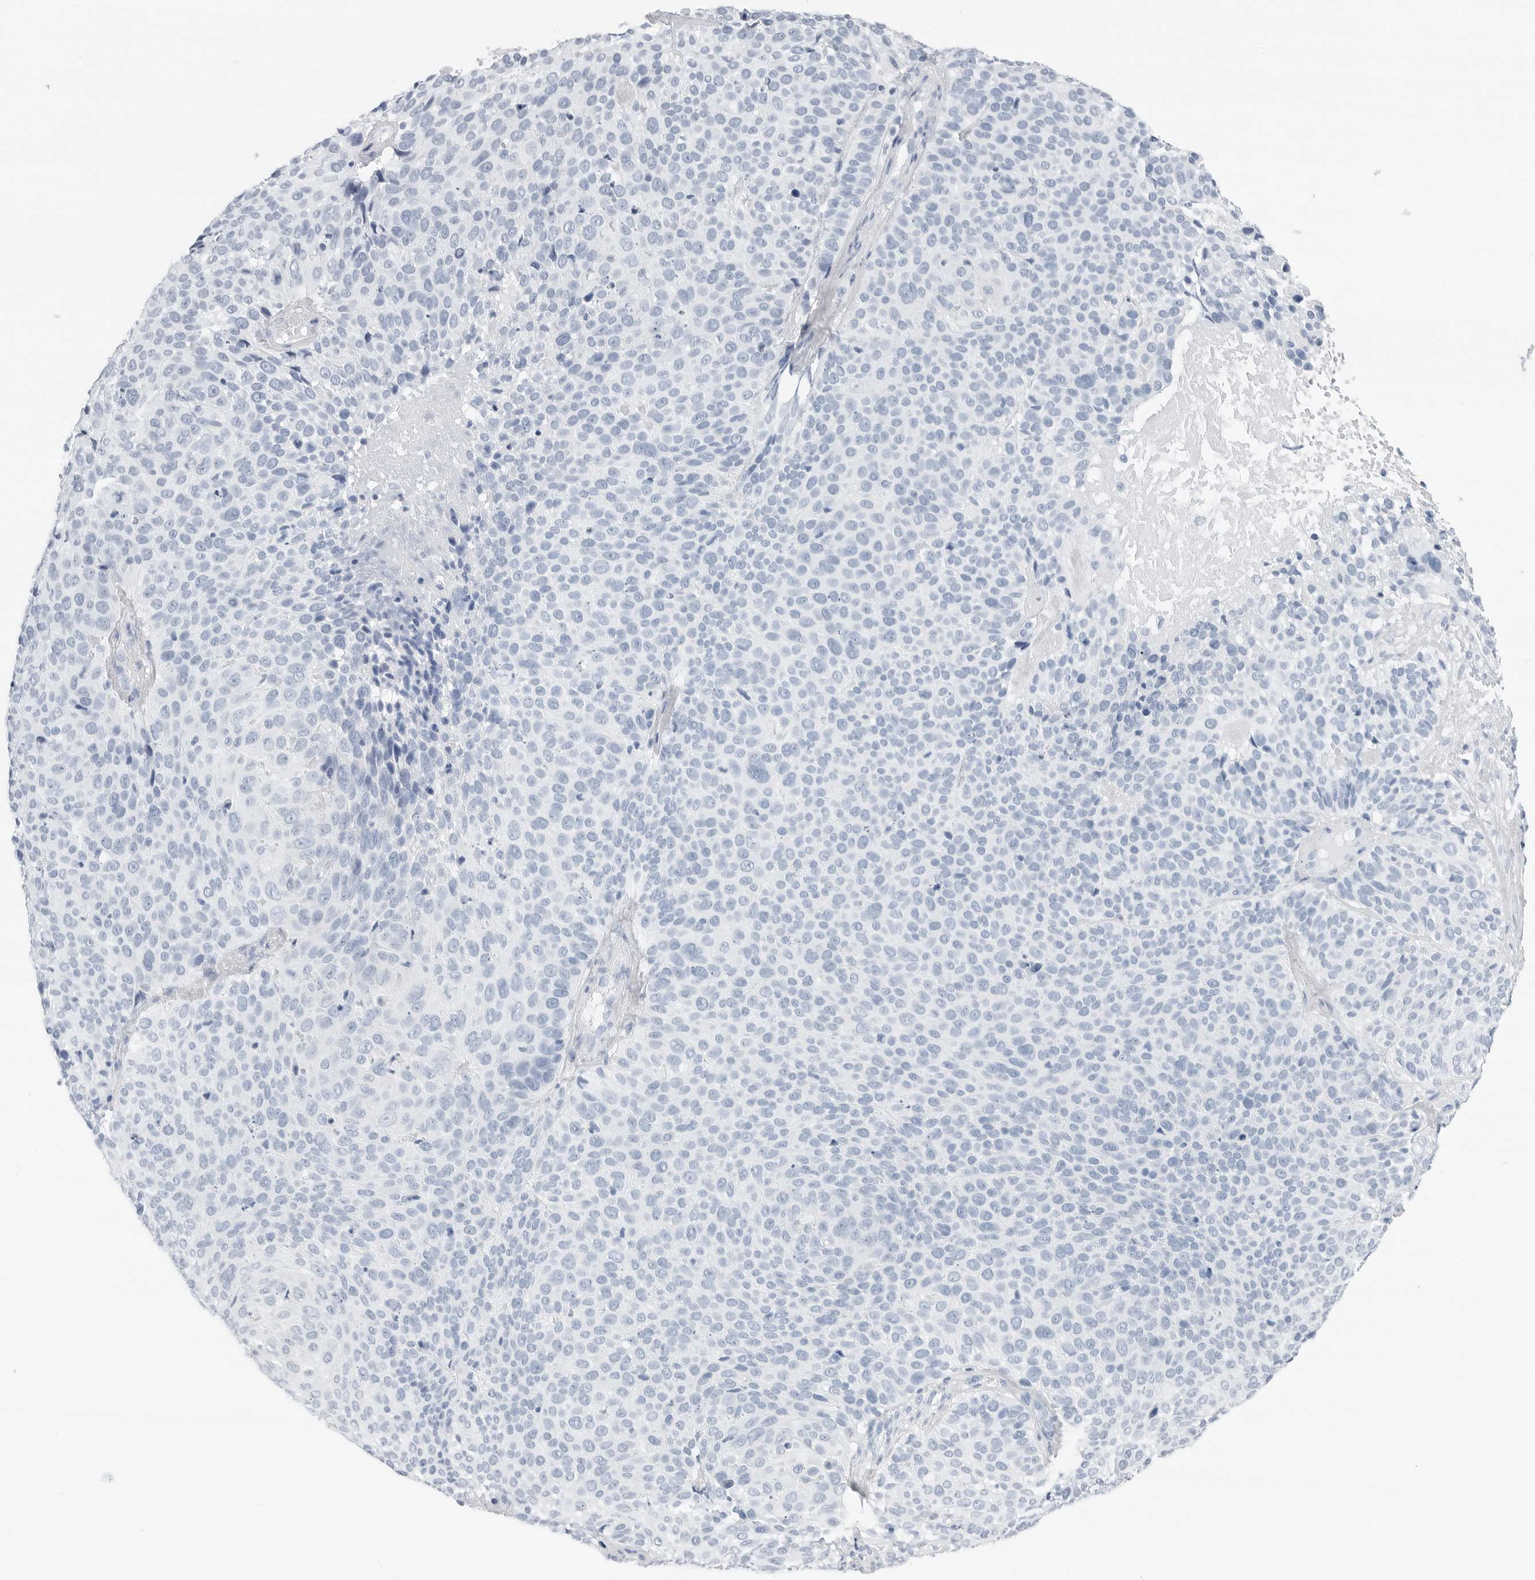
{"staining": {"intensity": "negative", "quantity": "none", "location": "none"}, "tissue": "cervical cancer", "cell_type": "Tumor cells", "image_type": "cancer", "snomed": [{"axis": "morphology", "description": "Squamous cell carcinoma, NOS"}, {"axis": "topography", "description": "Cervix"}], "caption": "IHC micrograph of cervical squamous cell carcinoma stained for a protein (brown), which exhibits no positivity in tumor cells. (Stains: DAB IHC with hematoxylin counter stain, Microscopy: brightfield microscopy at high magnification).", "gene": "SLPI", "patient": {"sex": "female", "age": 74}}